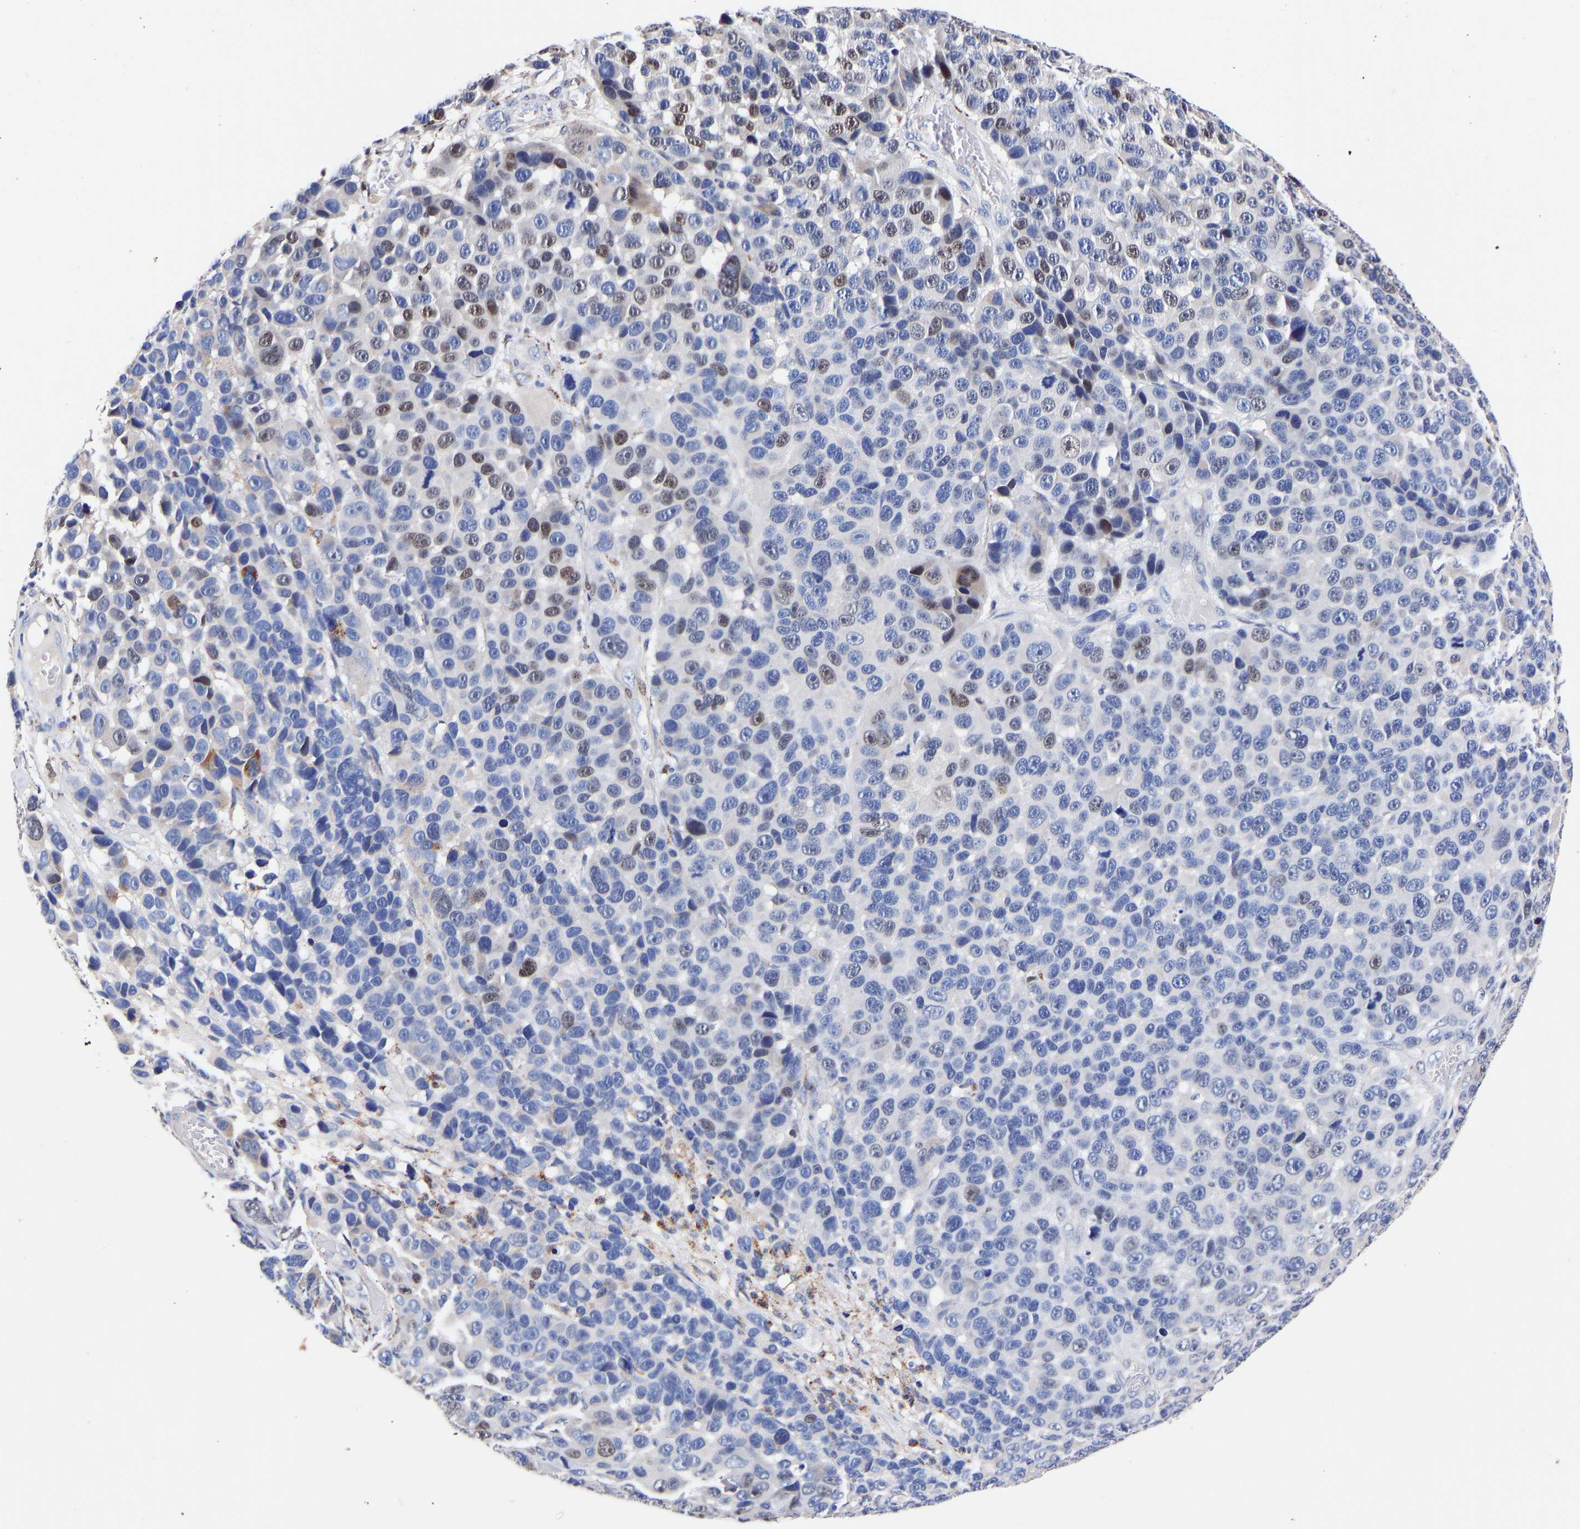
{"staining": {"intensity": "moderate", "quantity": "<25%", "location": "nuclear"}, "tissue": "melanoma", "cell_type": "Tumor cells", "image_type": "cancer", "snomed": [{"axis": "morphology", "description": "Malignant melanoma, NOS"}, {"axis": "topography", "description": "Skin"}], "caption": "This histopathology image demonstrates immunohistochemistry staining of melanoma, with low moderate nuclear expression in approximately <25% of tumor cells.", "gene": "SEM1", "patient": {"sex": "male", "age": 53}}